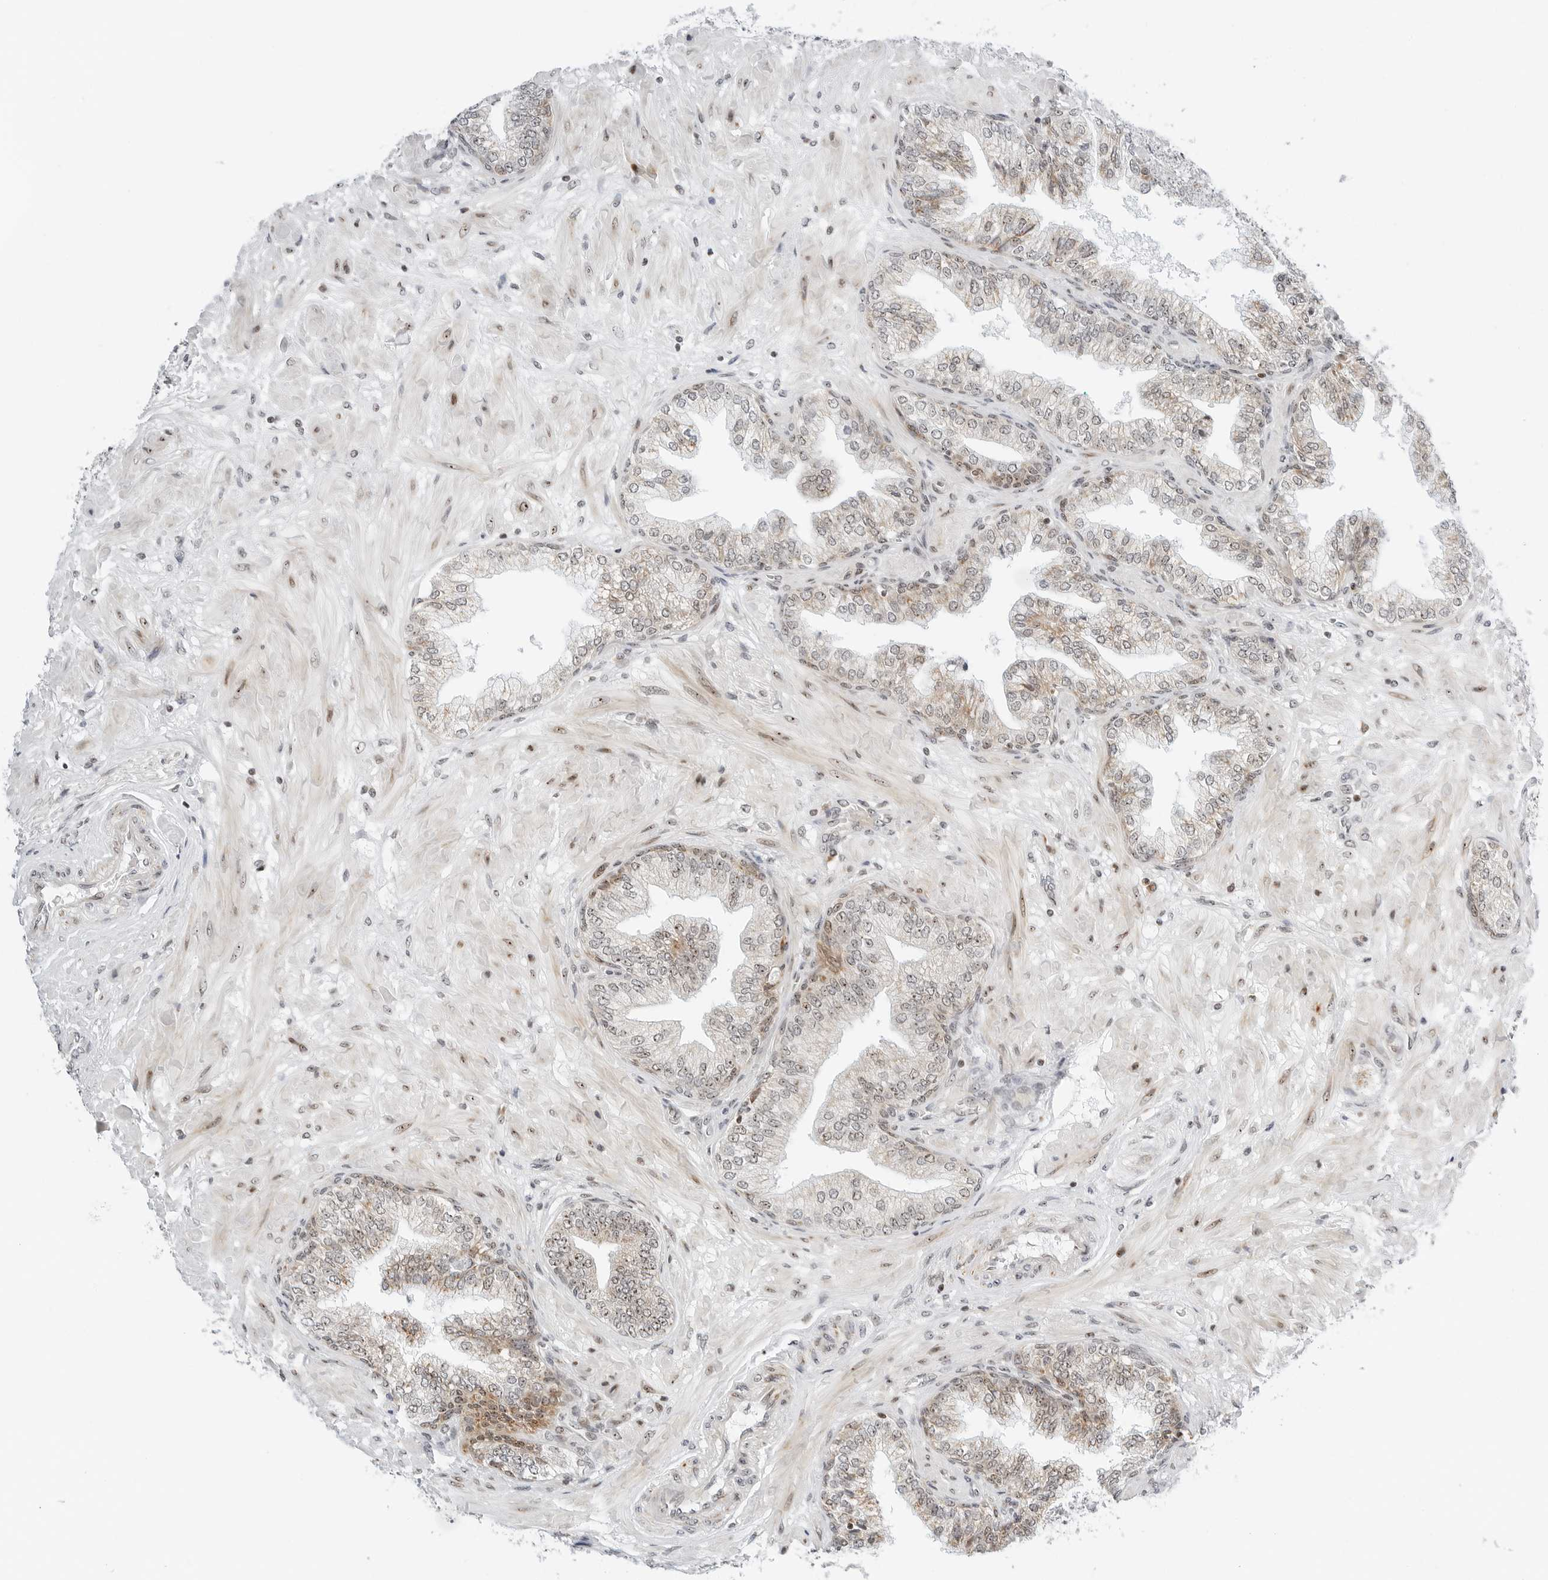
{"staining": {"intensity": "moderate", "quantity": "<25%", "location": "cytoplasmic/membranous,nuclear"}, "tissue": "prostate cancer", "cell_type": "Tumor cells", "image_type": "cancer", "snomed": [{"axis": "morphology", "description": "Adenocarcinoma, High grade"}, {"axis": "topography", "description": "Prostate"}], "caption": "Immunohistochemistry (IHC) of human prostate cancer (adenocarcinoma (high-grade)) demonstrates low levels of moderate cytoplasmic/membranous and nuclear expression in approximately <25% of tumor cells.", "gene": "RIMKLA", "patient": {"sex": "male", "age": 59}}